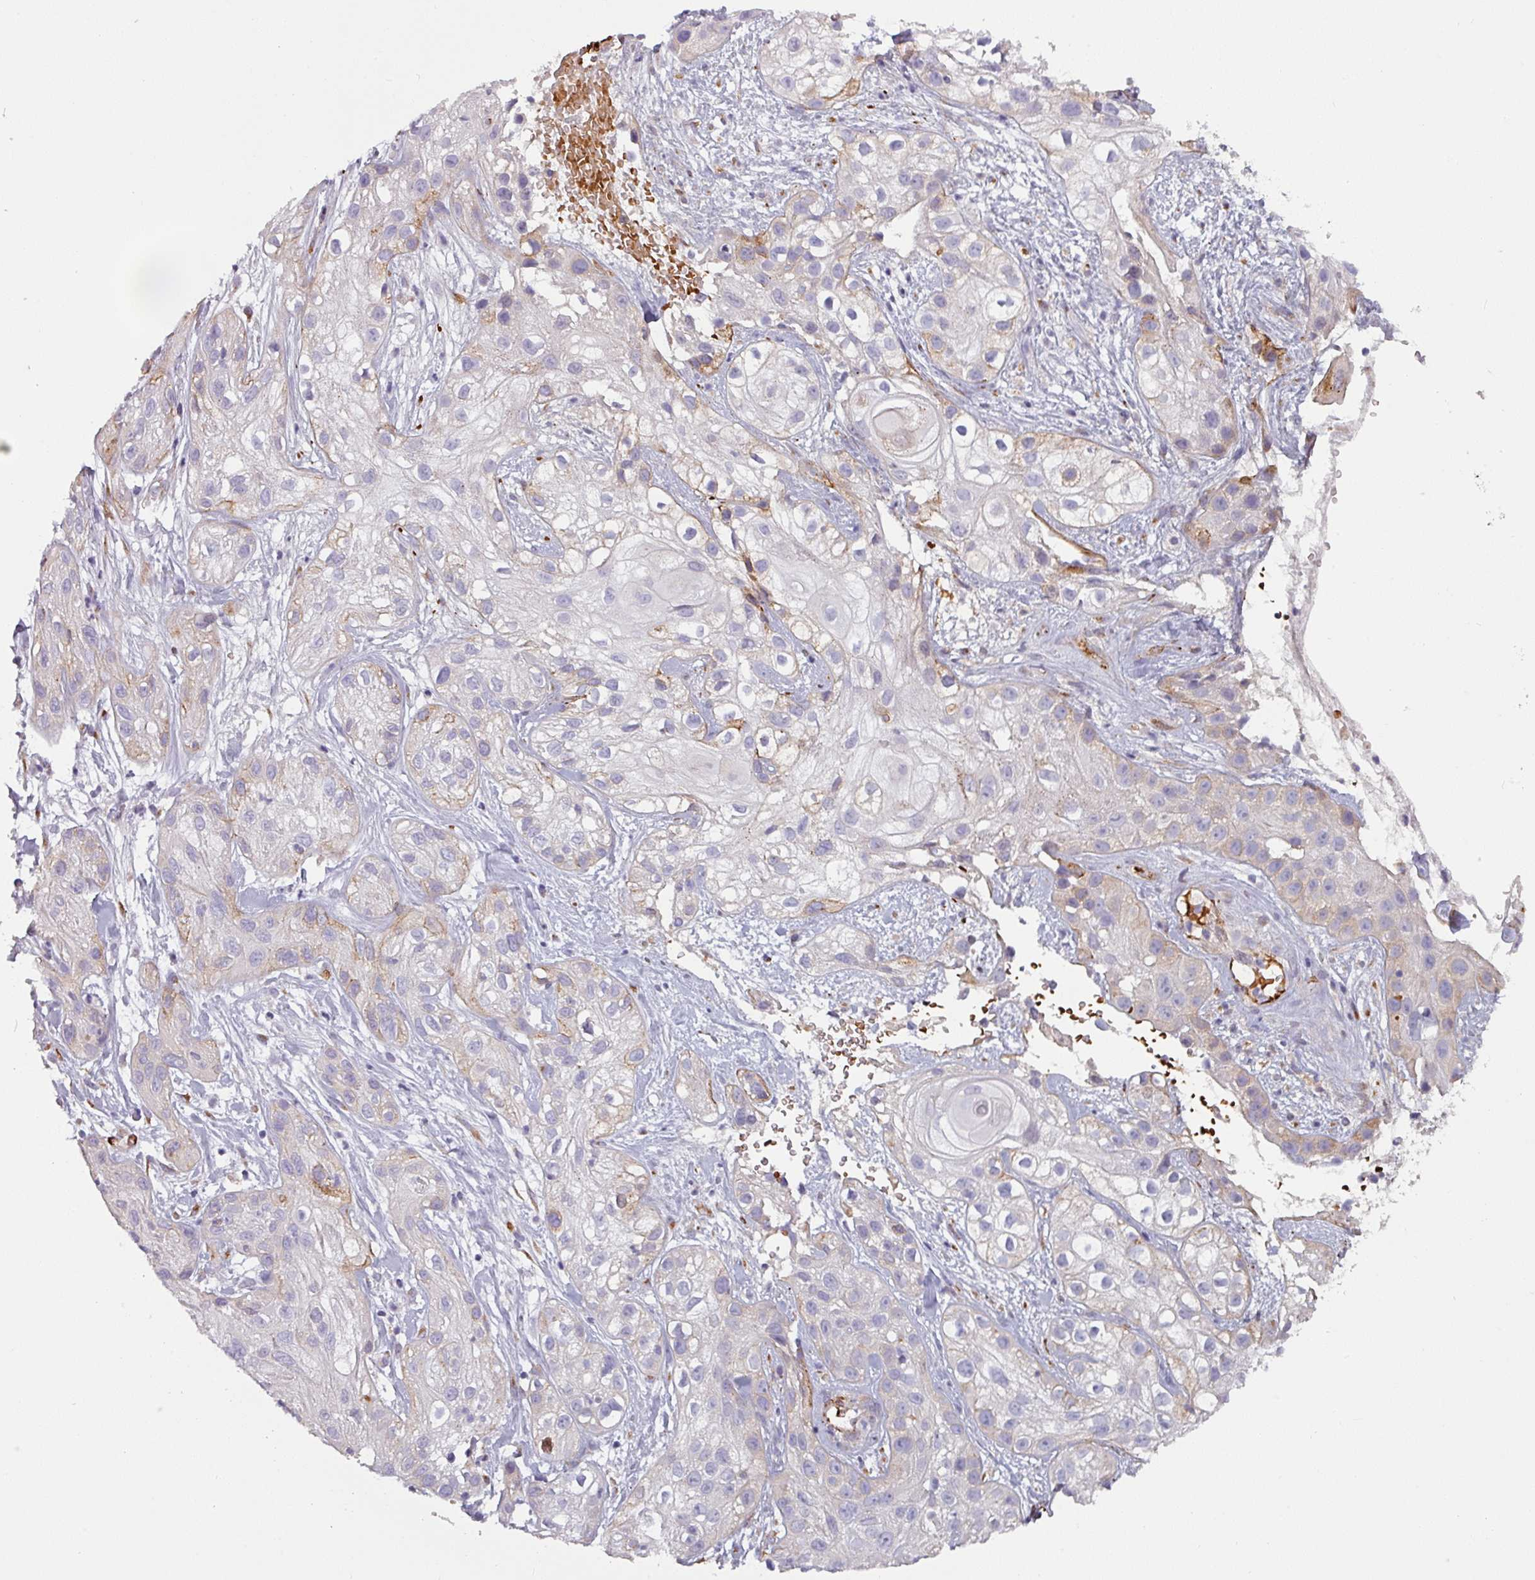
{"staining": {"intensity": "weak", "quantity": "<25%", "location": "cytoplasmic/membranous"}, "tissue": "skin cancer", "cell_type": "Tumor cells", "image_type": "cancer", "snomed": [{"axis": "morphology", "description": "Squamous cell carcinoma, NOS"}, {"axis": "topography", "description": "Skin"}], "caption": "Immunohistochemical staining of skin squamous cell carcinoma reveals no significant expression in tumor cells.", "gene": "PRODH2", "patient": {"sex": "male", "age": 82}}